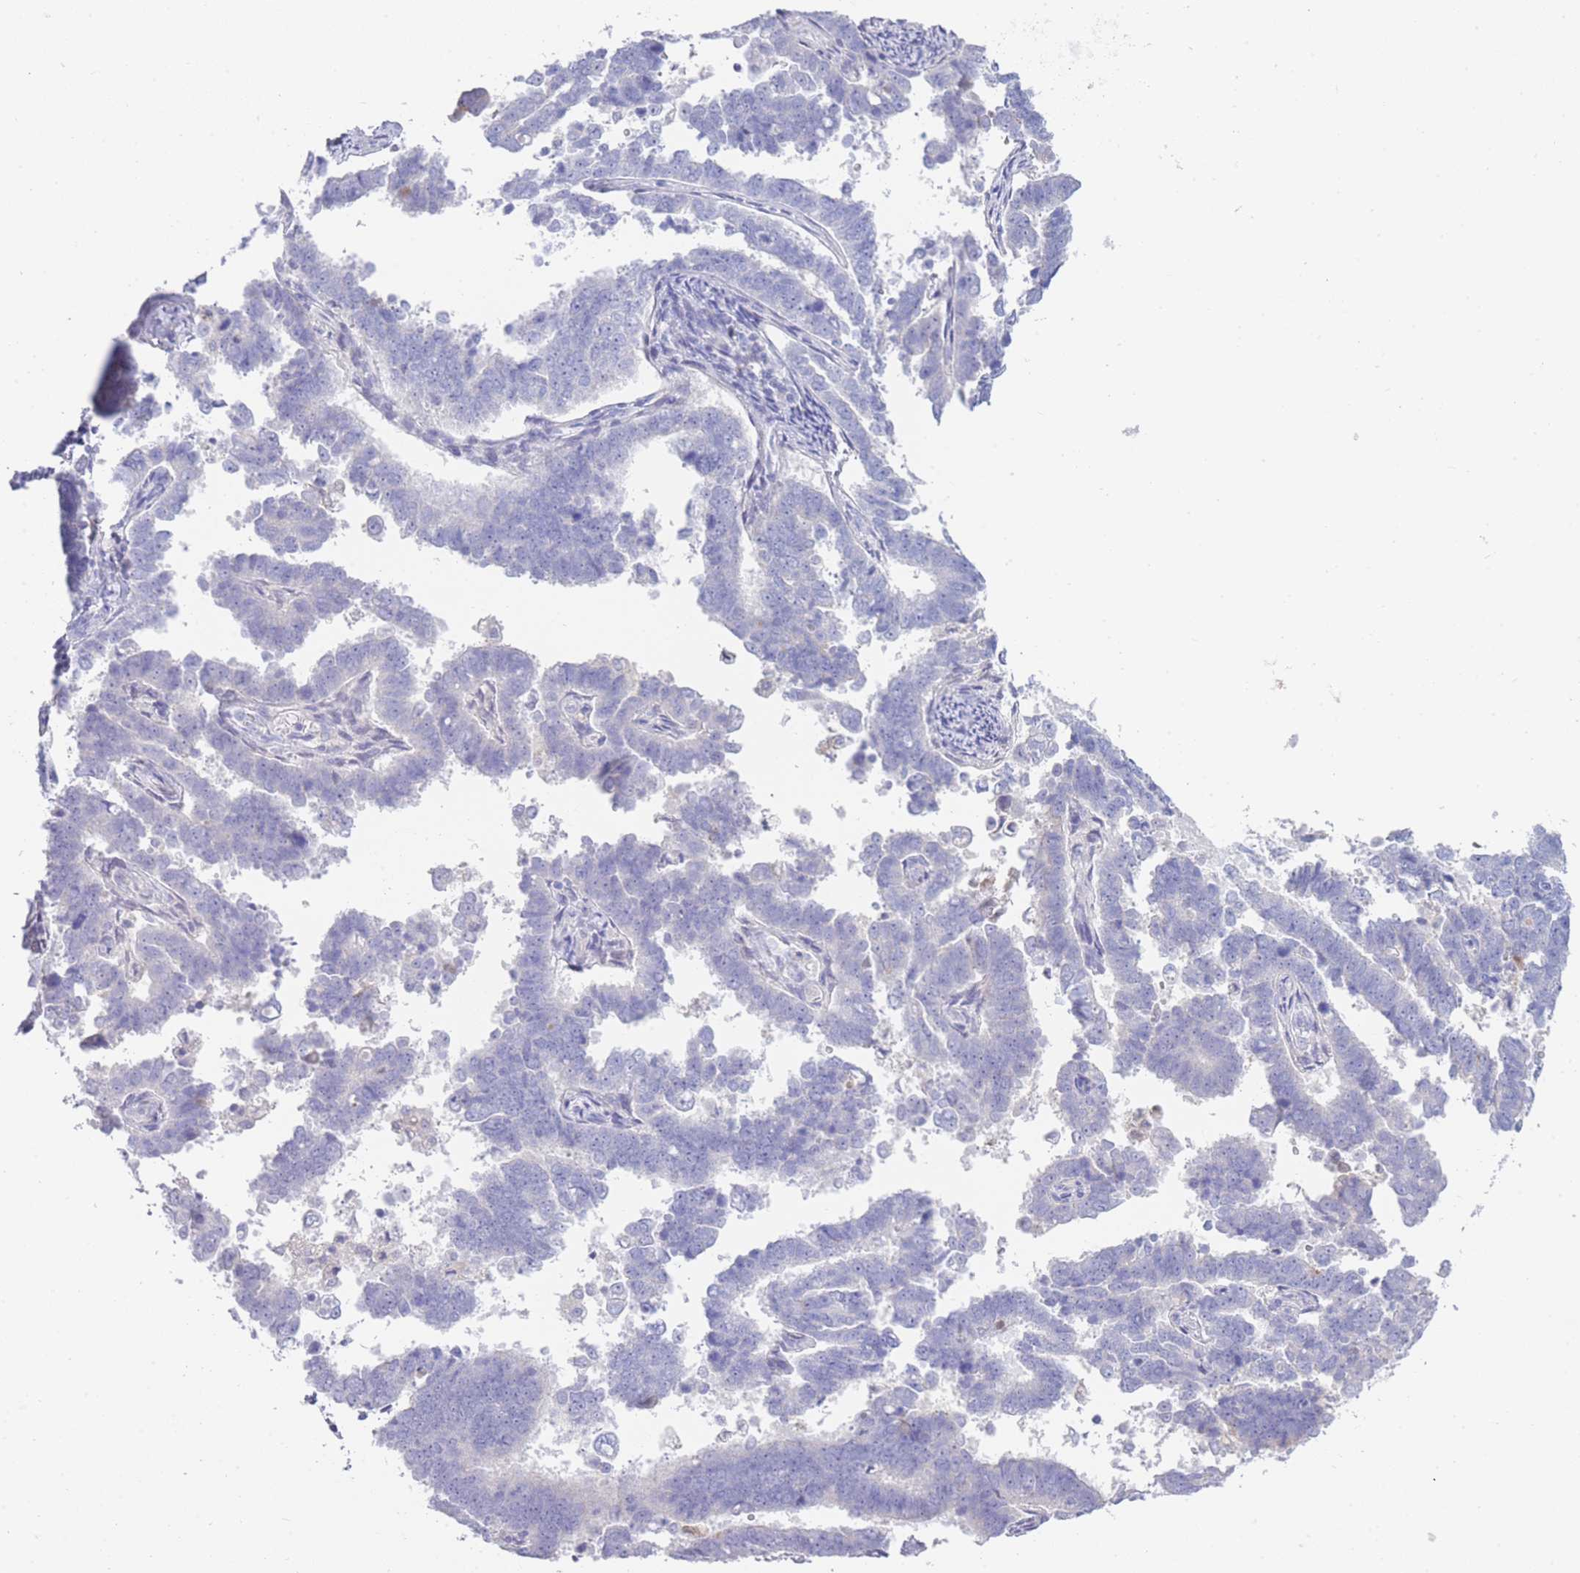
{"staining": {"intensity": "negative", "quantity": "none", "location": "none"}, "tissue": "endometrial cancer", "cell_type": "Tumor cells", "image_type": "cancer", "snomed": [{"axis": "morphology", "description": "Adenocarcinoma, NOS"}, {"axis": "topography", "description": "Endometrium"}], "caption": "This is an IHC image of human endometrial adenocarcinoma. There is no positivity in tumor cells.", "gene": "LRRC37A", "patient": {"sex": "female", "age": 75}}